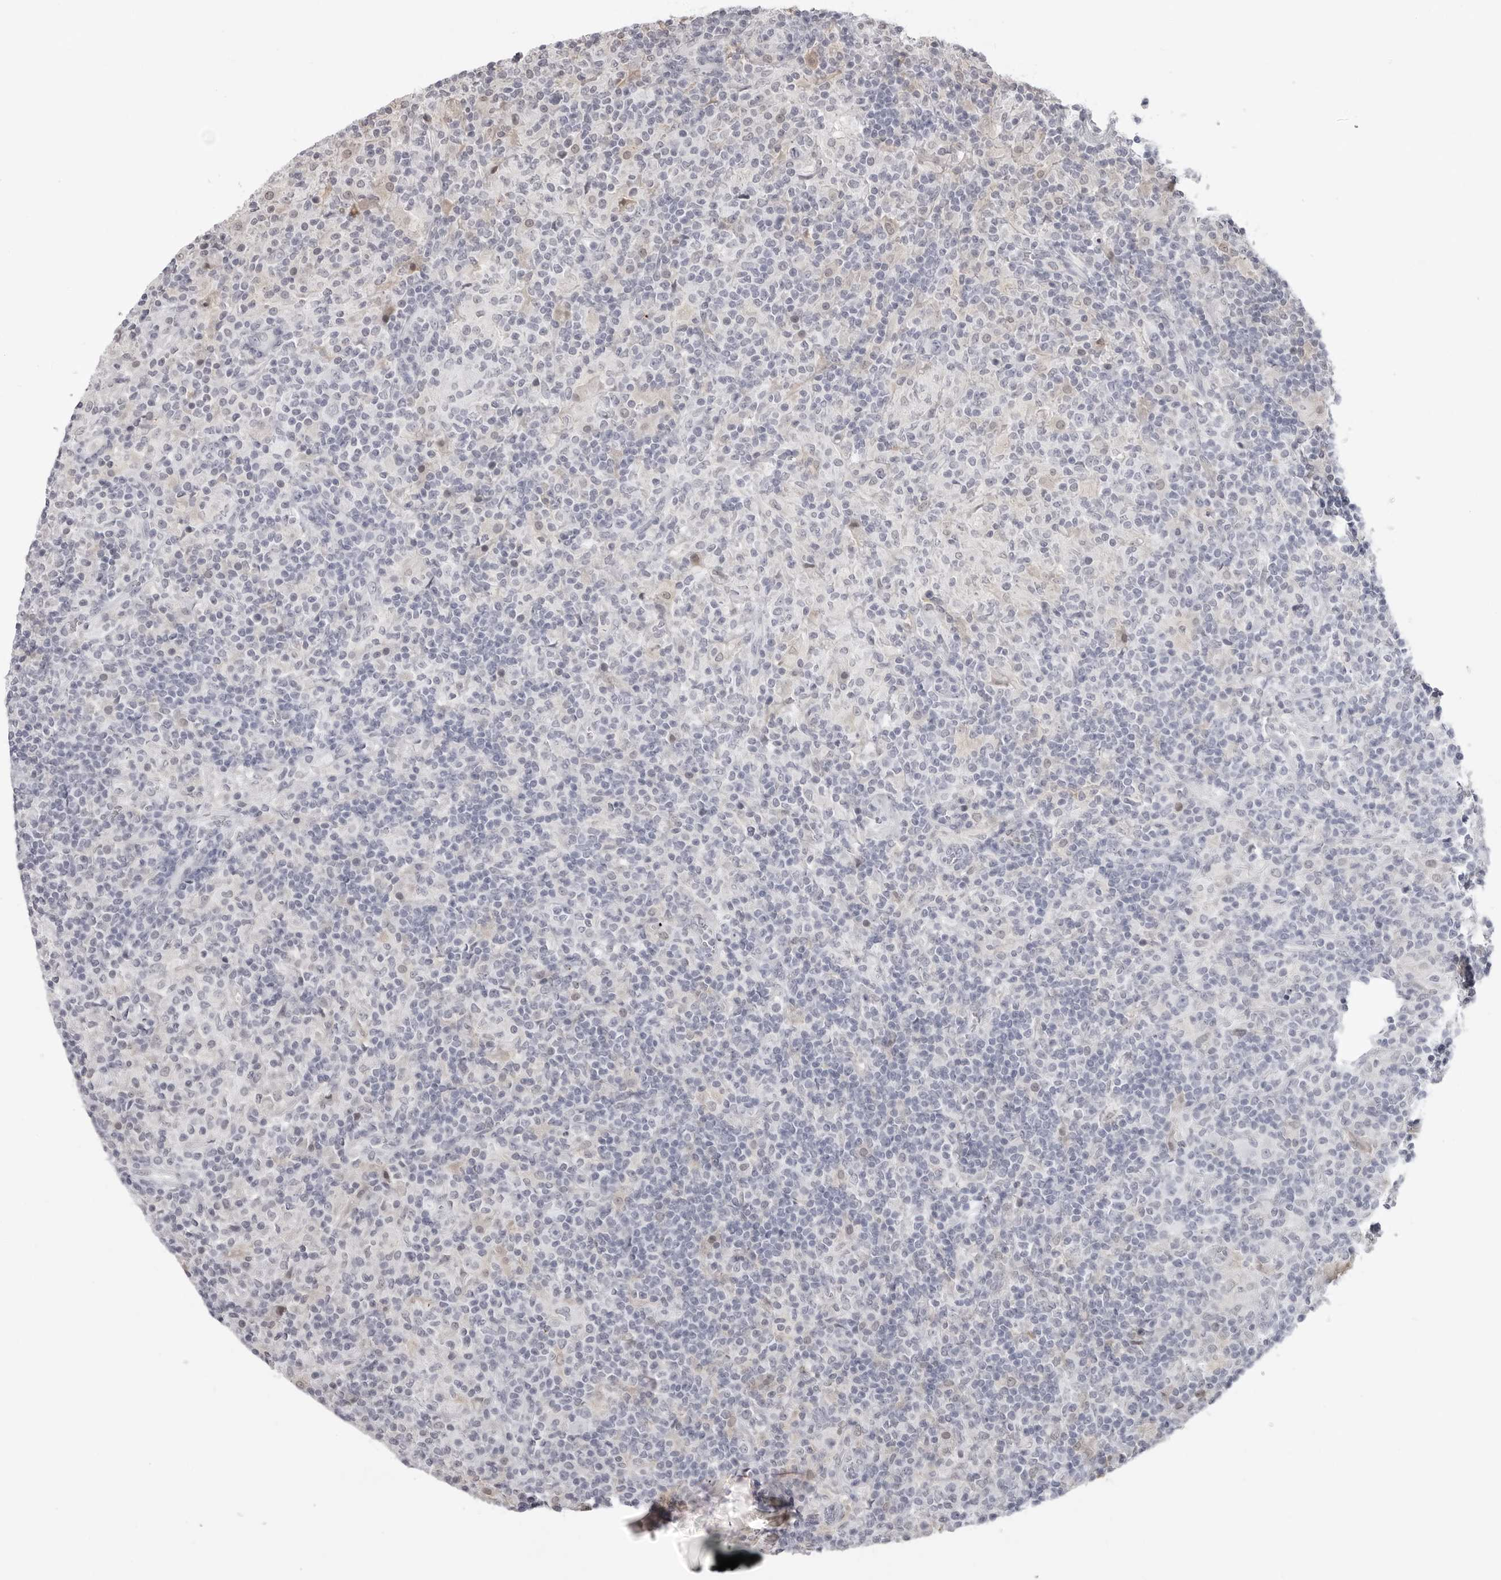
{"staining": {"intensity": "negative", "quantity": "none", "location": "none"}, "tissue": "lymphoma", "cell_type": "Tumor cells", "image_type": "cancer", "snomed": [{"axis": "morphology", "description": "Hodgkin's disease, NOS"}, {"axis": "topography", "description": "Lymph node"}], "caption": "Tumor cells show no significant protein expression in Hodgkin's disease. Brightfield microscopy of immunohistochemistry (IHC) stained with DAB (brown) and hematoxylin (blue), captured at high magnification.", "gene": "SRGAP2", "patient": {"sex": "male", "age": 70}}